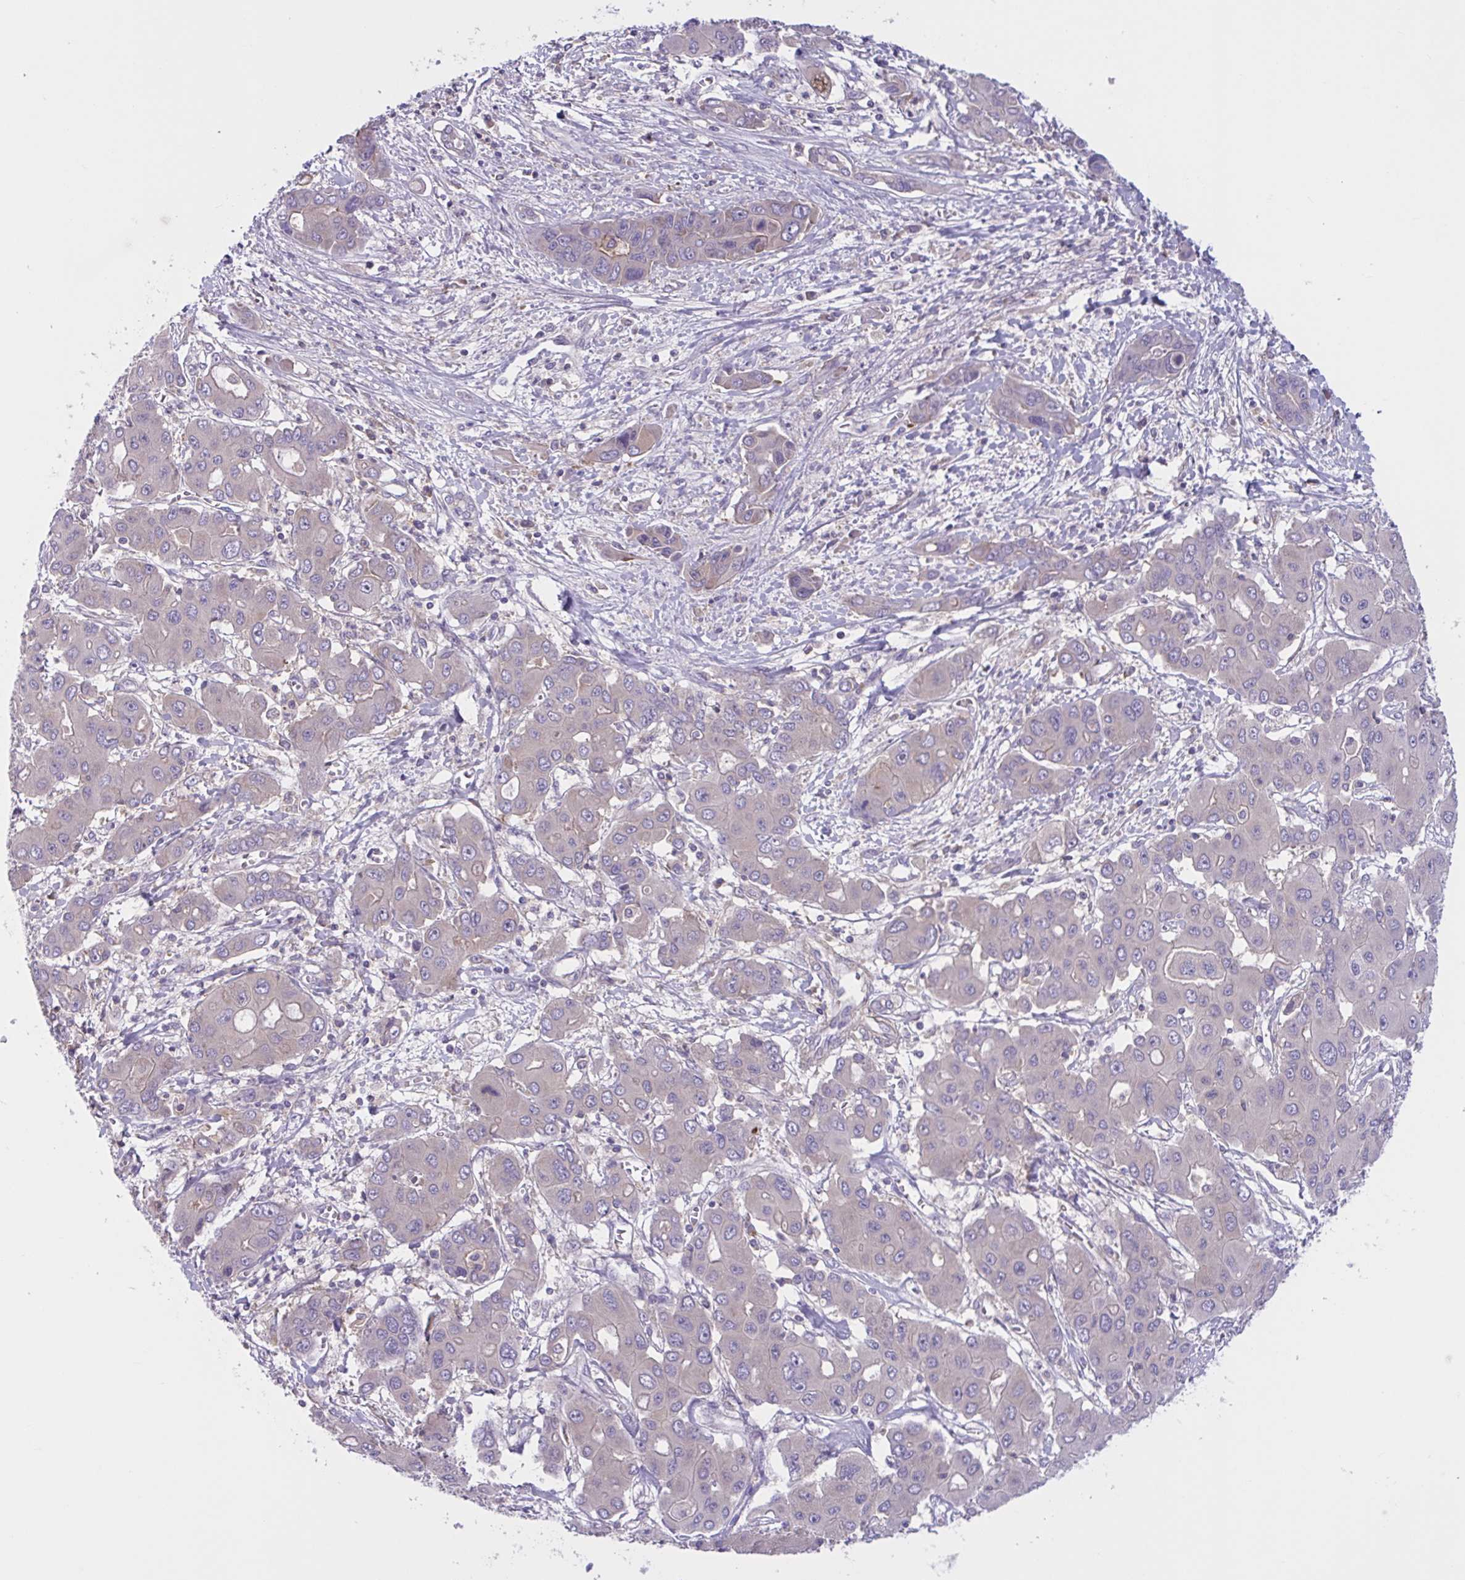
{"staining": {"intensity": "negative", "quantity": "none", "location": "none"}, "tissue": "liver cancer", "cell_type": "Tumor cells", "image_type": "cancer", "snomed": [{"axis": "morphology", "description": "Cholangiocarcinoma"}, {"axis": "topography", "description": "Liver"}], "caption": "Histopathology image shows no significant protein expression in tumor cells of liver cholangiocarcinoma.", "gene": "WNT9B", "patient": {"sex": "male", "age": 67}}